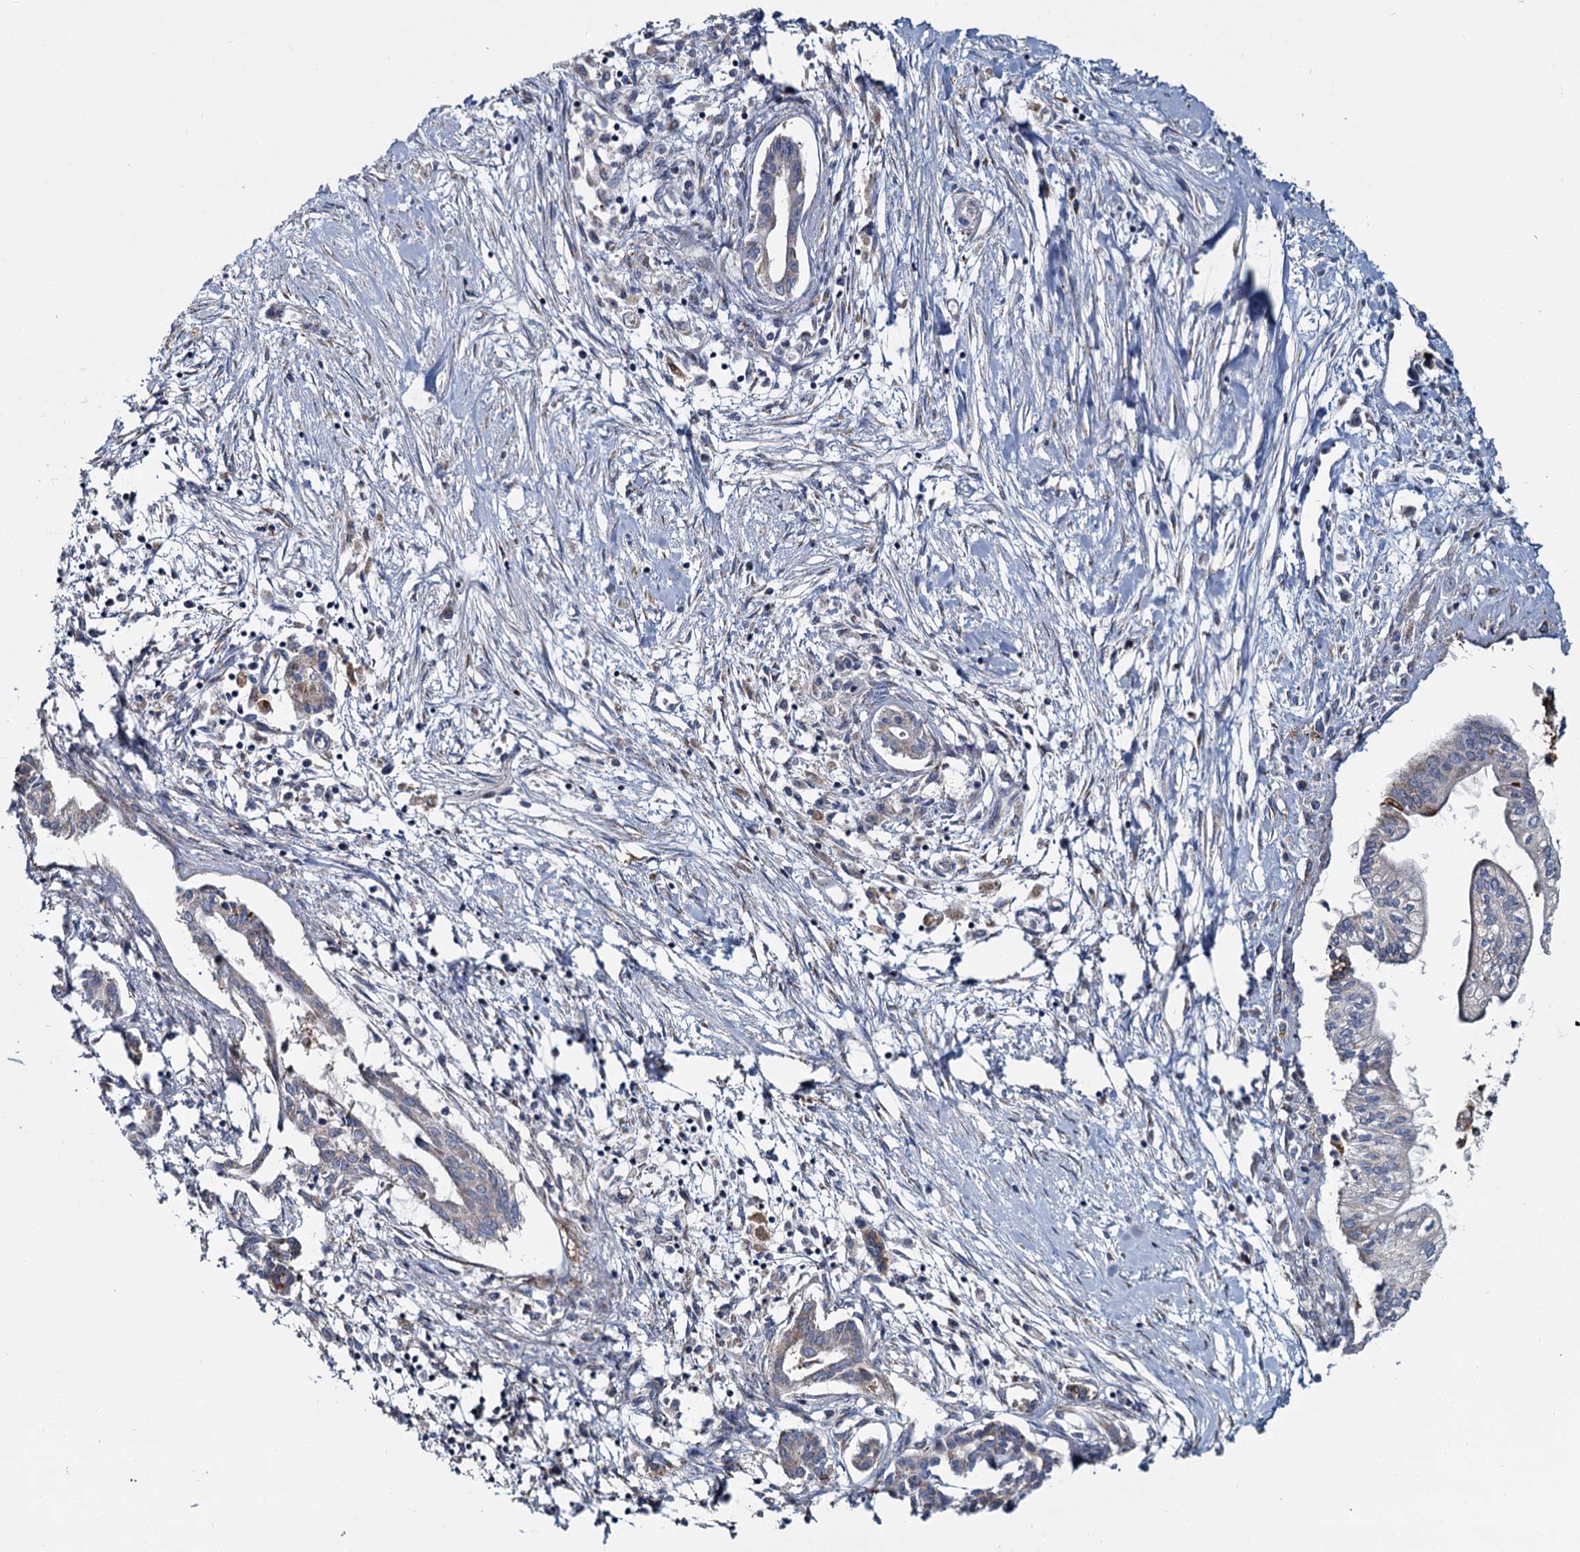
{"staining": {"intensity": "weak", "quantity": "<25%", "location": "cytoplasmic/membranous"}, "tissue": "pancreatic cancer", "cell_type": "Tumor cells", "image_type": "cancer", "snomed": [{"axis": "morphology", "description": "Adenocarcinoma, NOS"}, {"axis": "topography", "description": "Pancreas"}], "caption": "An immunohistochemistry image of pancreatic cancer (adenocarcinoma) is shown. There is no staining in tumor cells of pancreatic cancer (adenocarcinoma).", "gene": "DCUN1D2", "patient": {"sex": "female", "age": 50}}